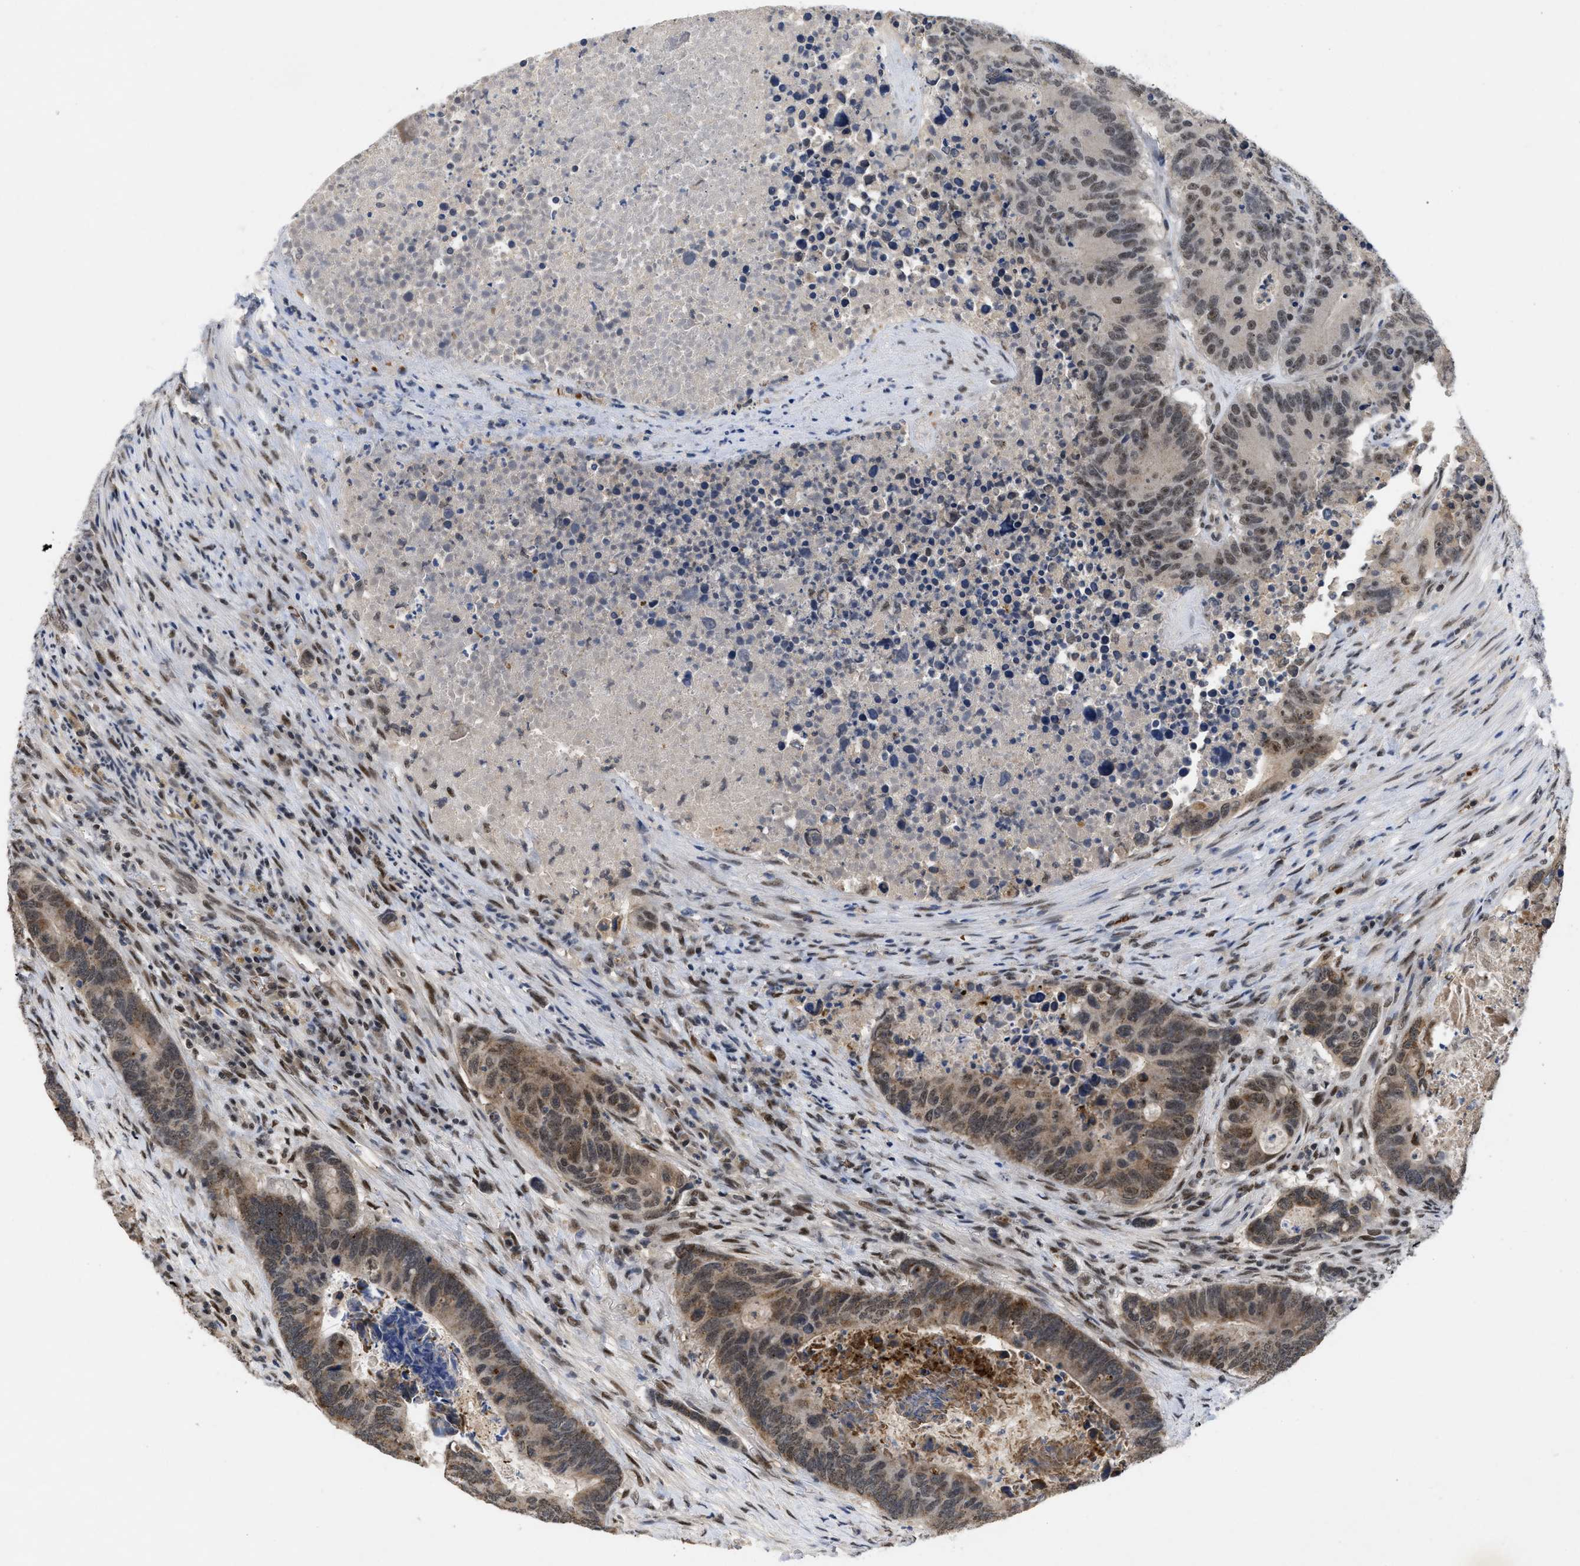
{"staining": {"intensity": "moderate", "quantity": ">75%", "location": "cytoplasmic/membranous,nuclear"}, "tissue": "colorectal cancer", "cell_type": "Tumor cells", "image_type": "cancer", "snomed": [{"axis": "morphology", "description": "Adenocarcinoma, NOS"}, {"axis": "topography", "description": "Colon"}], "caption": "Adenocarcinoma (colorectal) was stained to show a protein in brown. There is medium levels of moderate cytoplasmic/membranous and nuclear positivity in about >75% of tumor cells.", "gene": "ZNF346", "patient": {"sex": "male", "age": 87}}